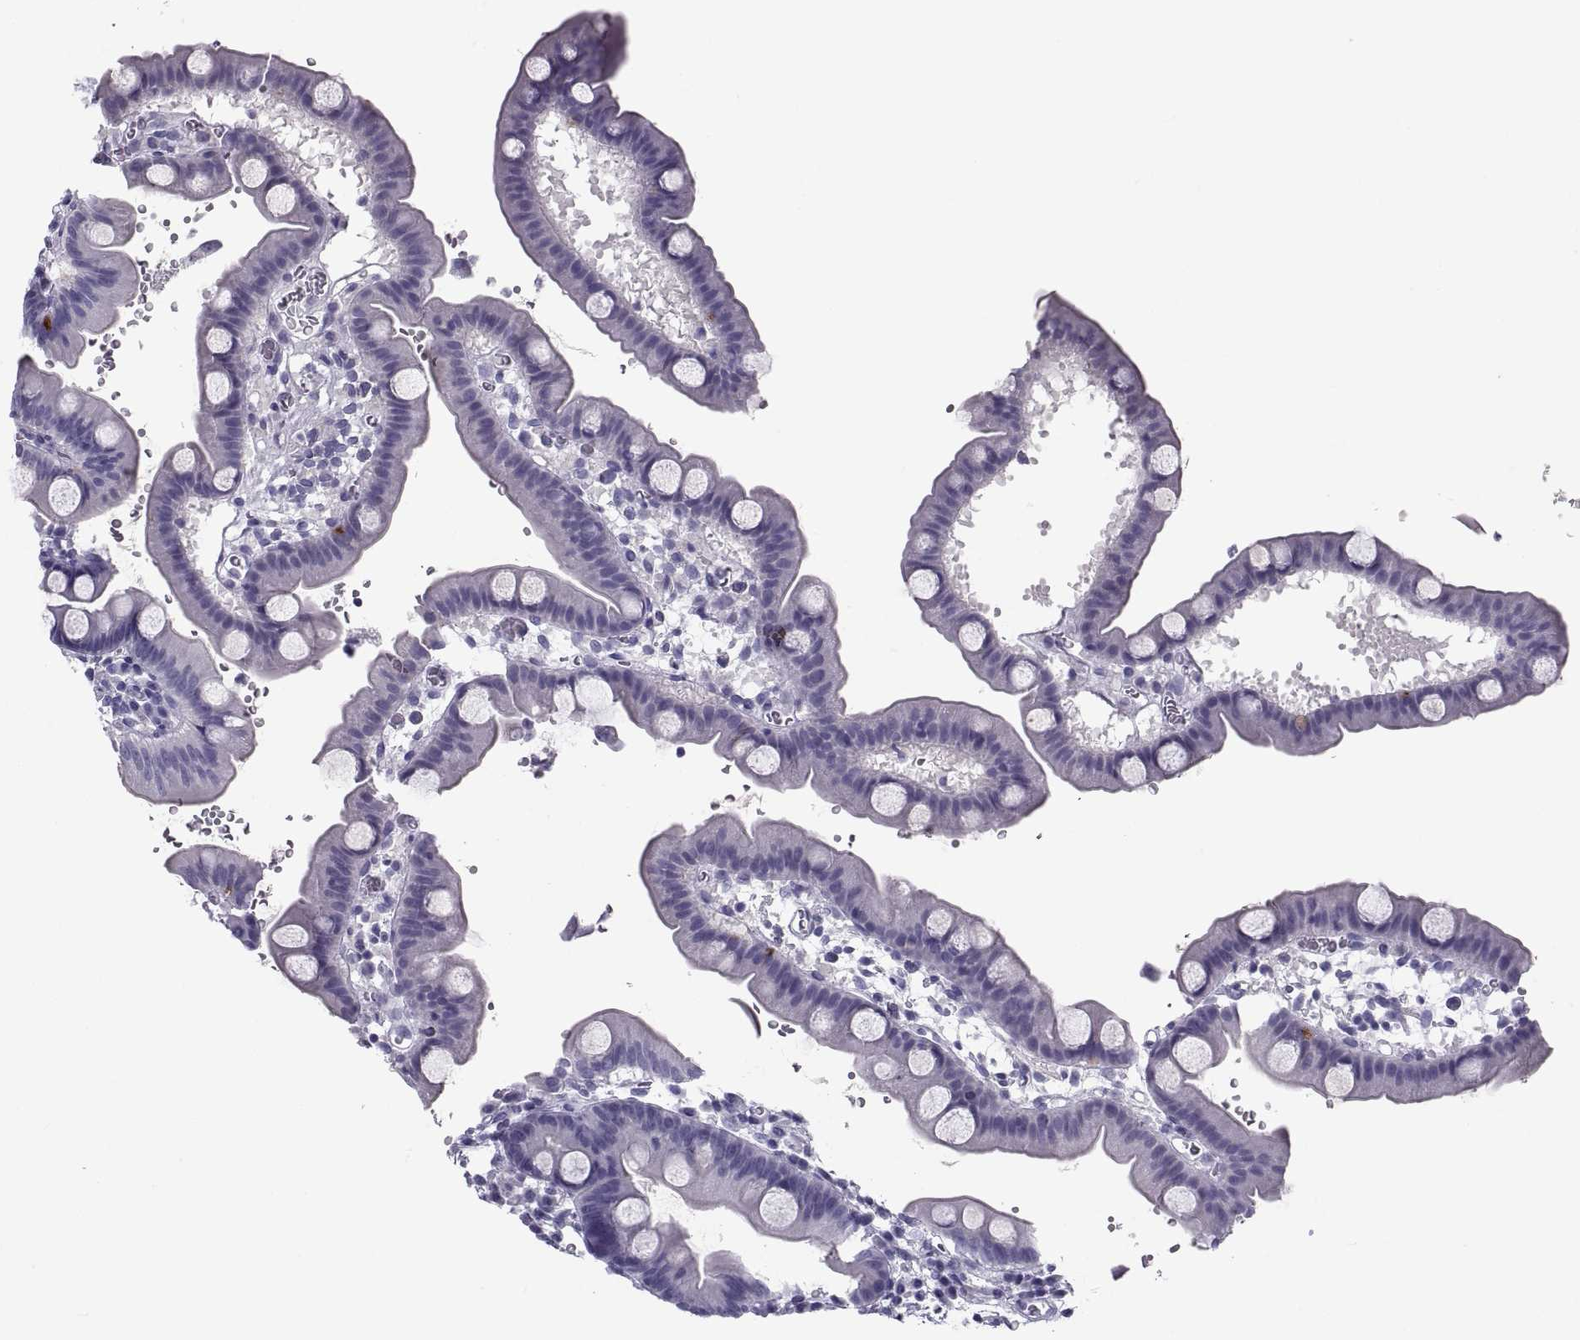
{"staining": {"intensity": "strong", "quantity": "<25%", "location": "cytoplasmic/membranous"}, "tissue": "duodenum", "cell_type": "Glandular cells", "image_type": "normal", "snomed": [{"axis": "morphology", "description": "Normal tissue, NOS"}, {"axis": "topography", "description": "Duodenum"}], "caption": "Protein expression by IHC shows strong cytoplasmic/membranous expression in about <25% of glandular cells in normal duodenum.", "gene": "PCSK1N", "patient": {"sex": "male", "age": 59}}